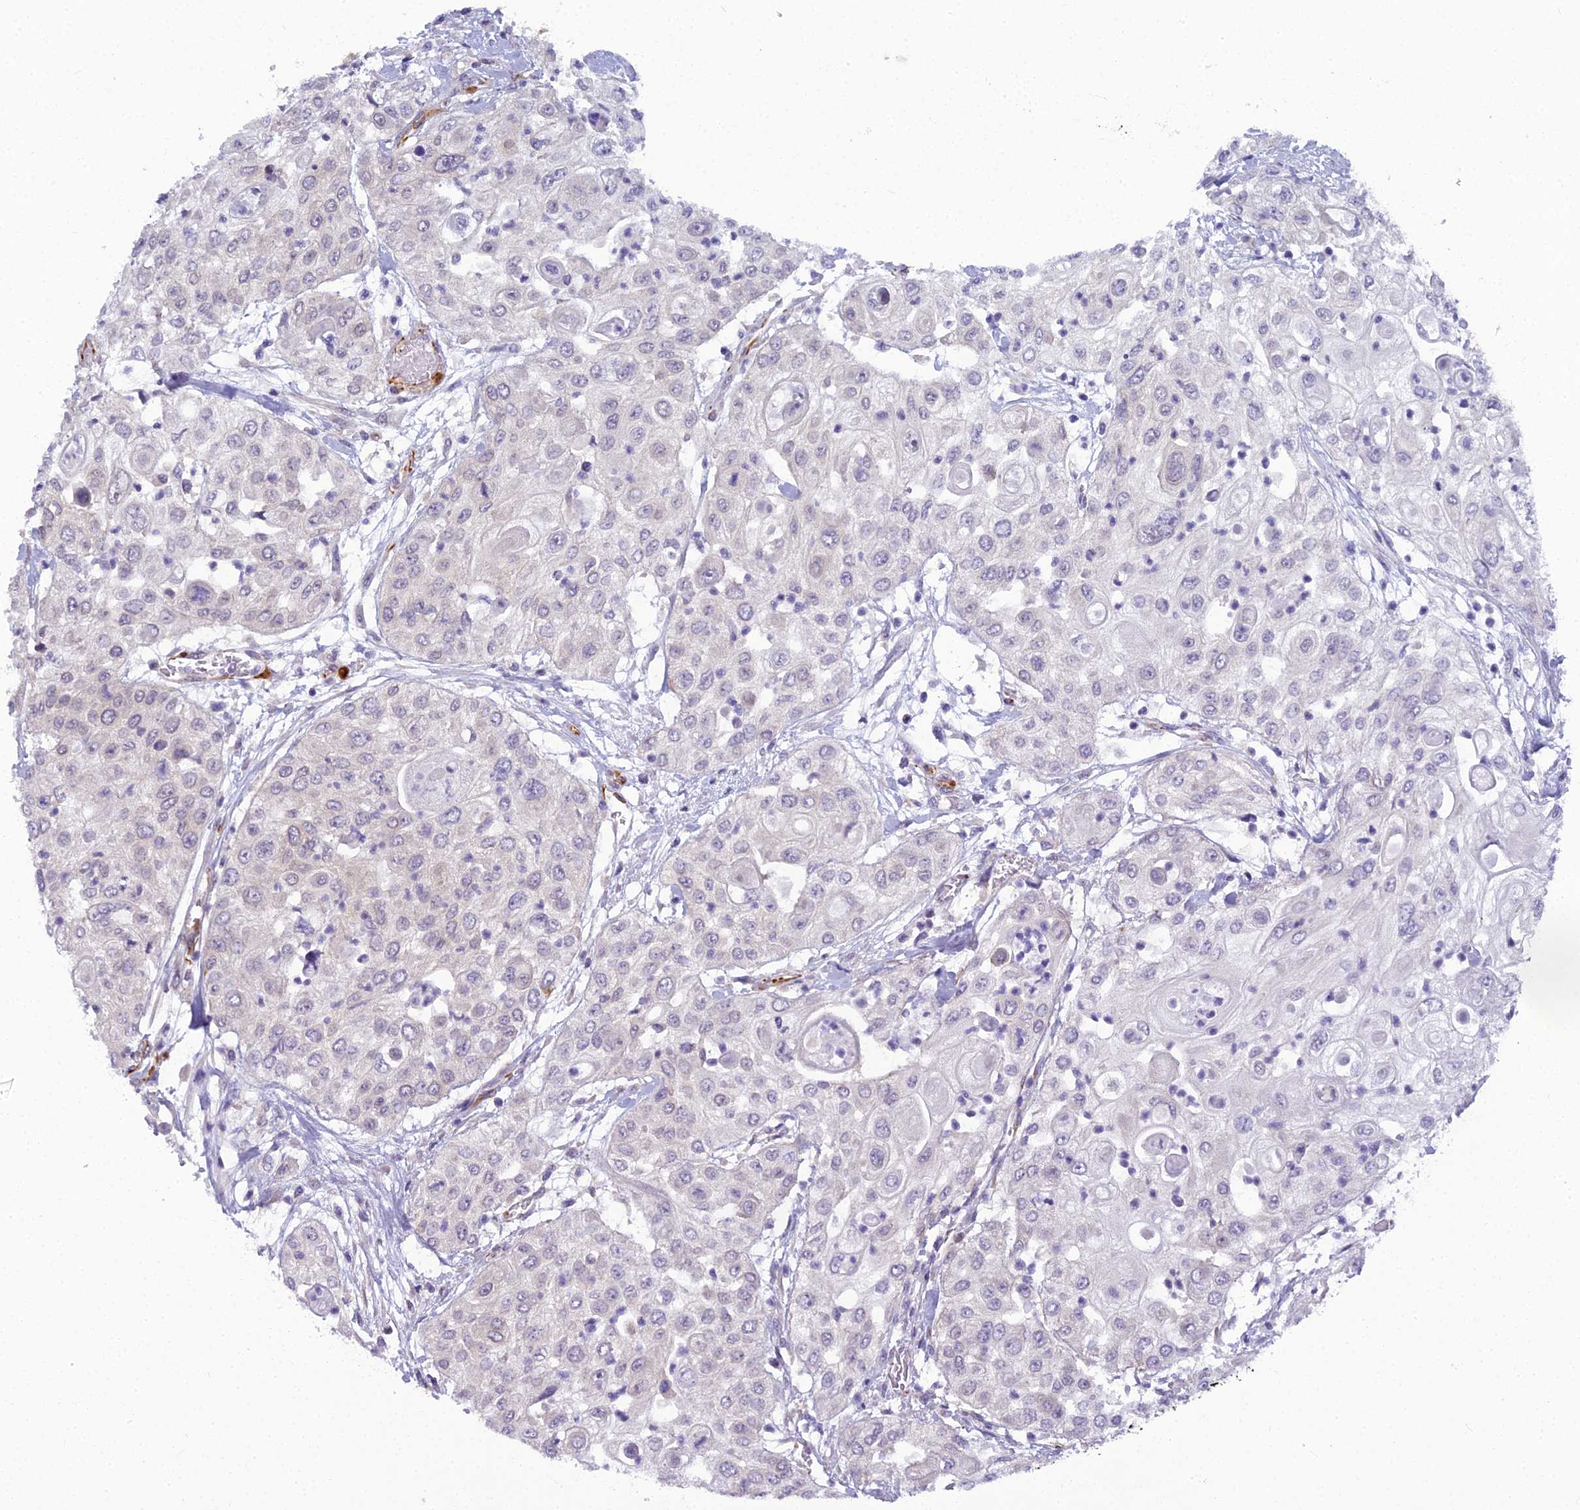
{"staining": {"intensity": "negative", "quantity": "none", "location": "none"}, "tissue": "urothelial cancer", "cell_type": "Tumor cells", "image_type": "cancer", "snomed": [{"axis": "morphology", "description": "Urothelial carcinoma, High grade"}, {"axis": "topography", "description": "Urinary bladder"}], "caption": "This micrograph is of urothelial cancer stained with immunohistochemistry to label a protein in brown with the nuclei are counter-stained blue. There is no expression in tumor cells.", "gene": "RGL3", "patient": {"sex": "female", "age": 79}}